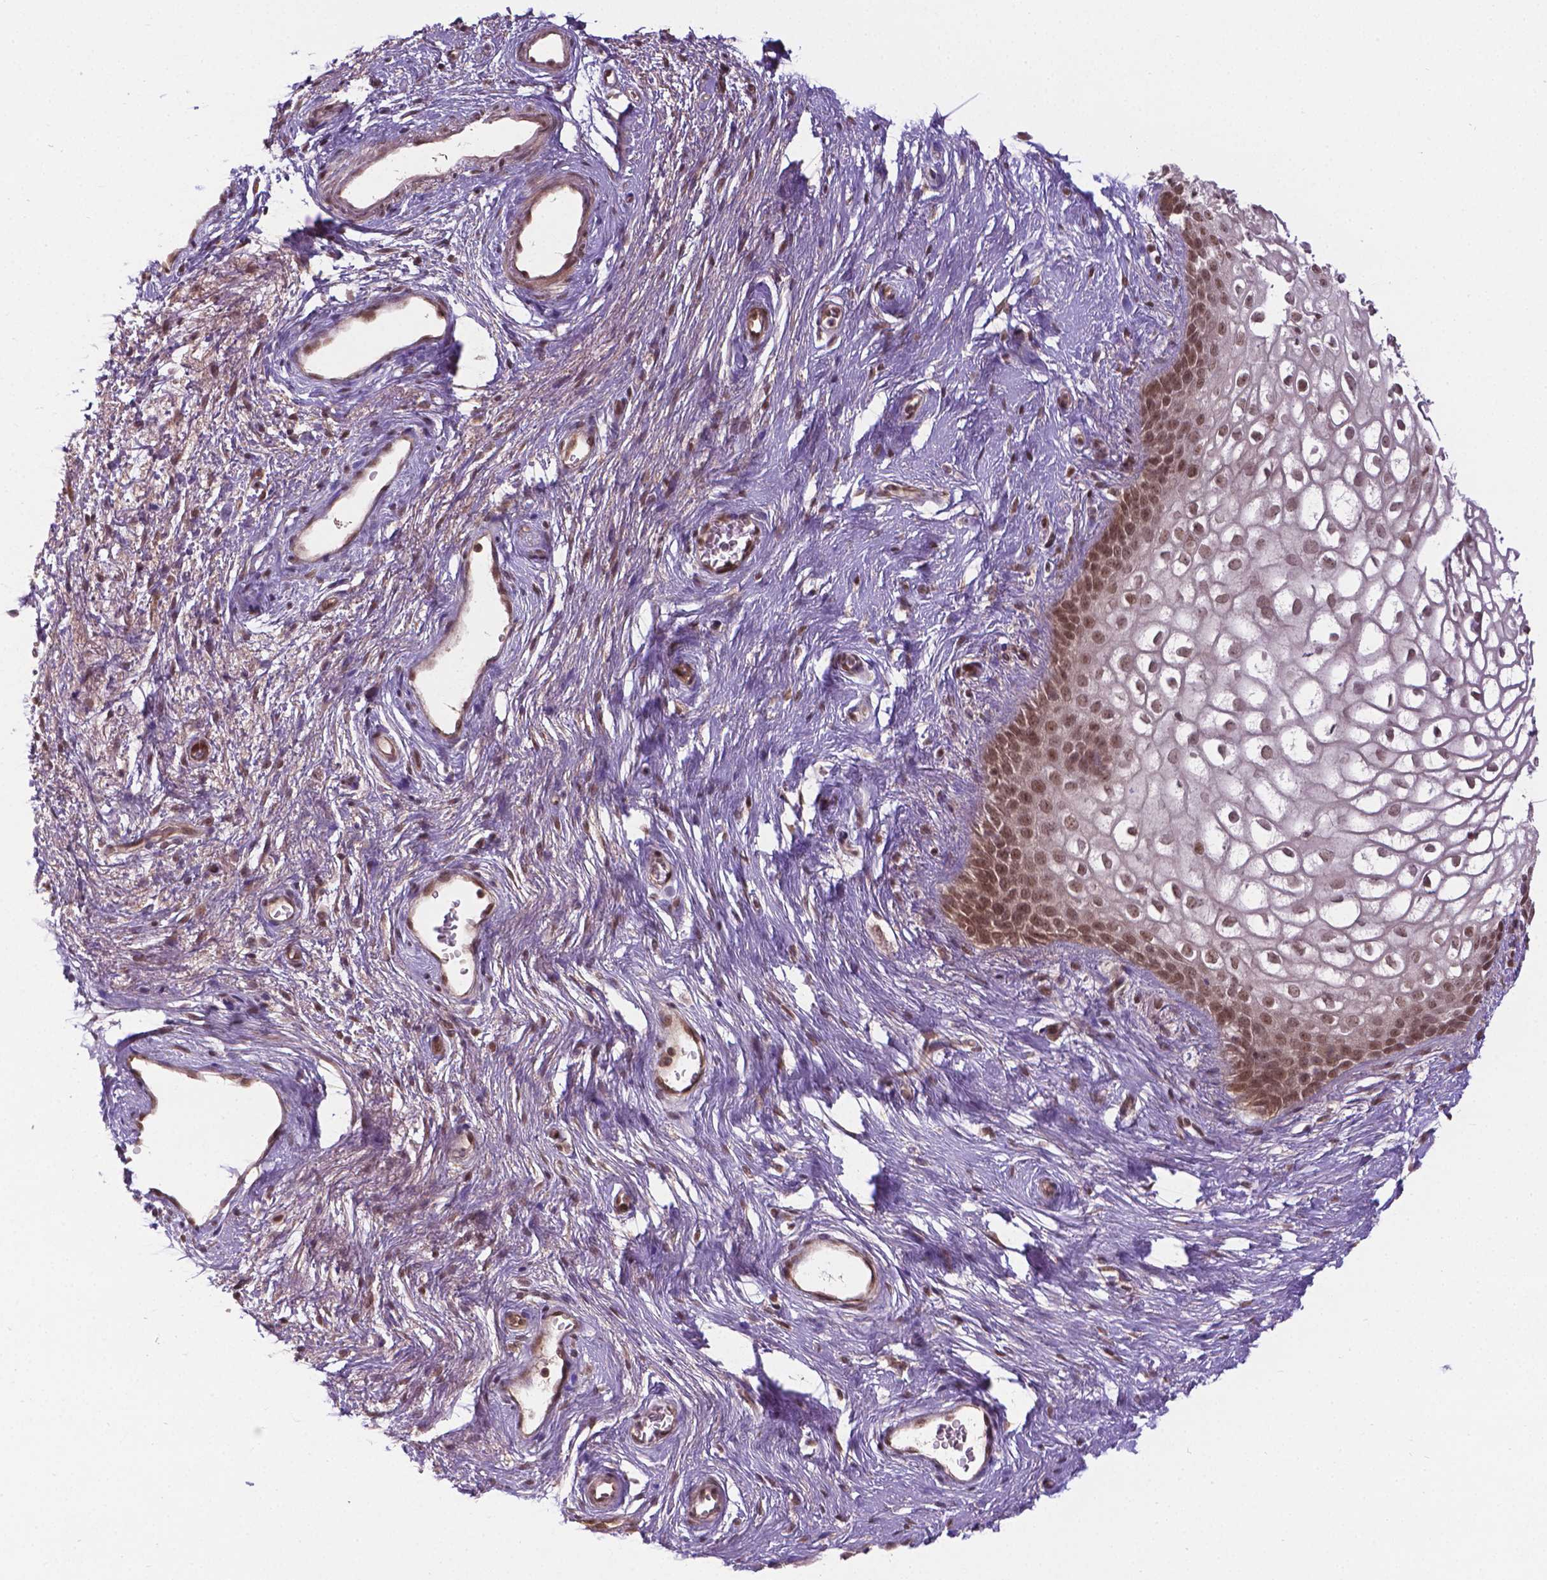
{"staining": {"intensity": "moderate", "quantity": ">75%", "location": "nuclear"}, "tissue": "skin", "cell_type": "Epidermal cells", "image_type": "normal", "snomed": [{"axis": "morphology", "description": "Normal tissue, NOS"}, {"axis": "topography", "description": "Anal"}], "caption": "A brown stain labels moderate nuclear expression of a protein in epidermal cells of normal skin.", "gene": "ANKRD54", "patient": {"sex": "female", "age": 46}}